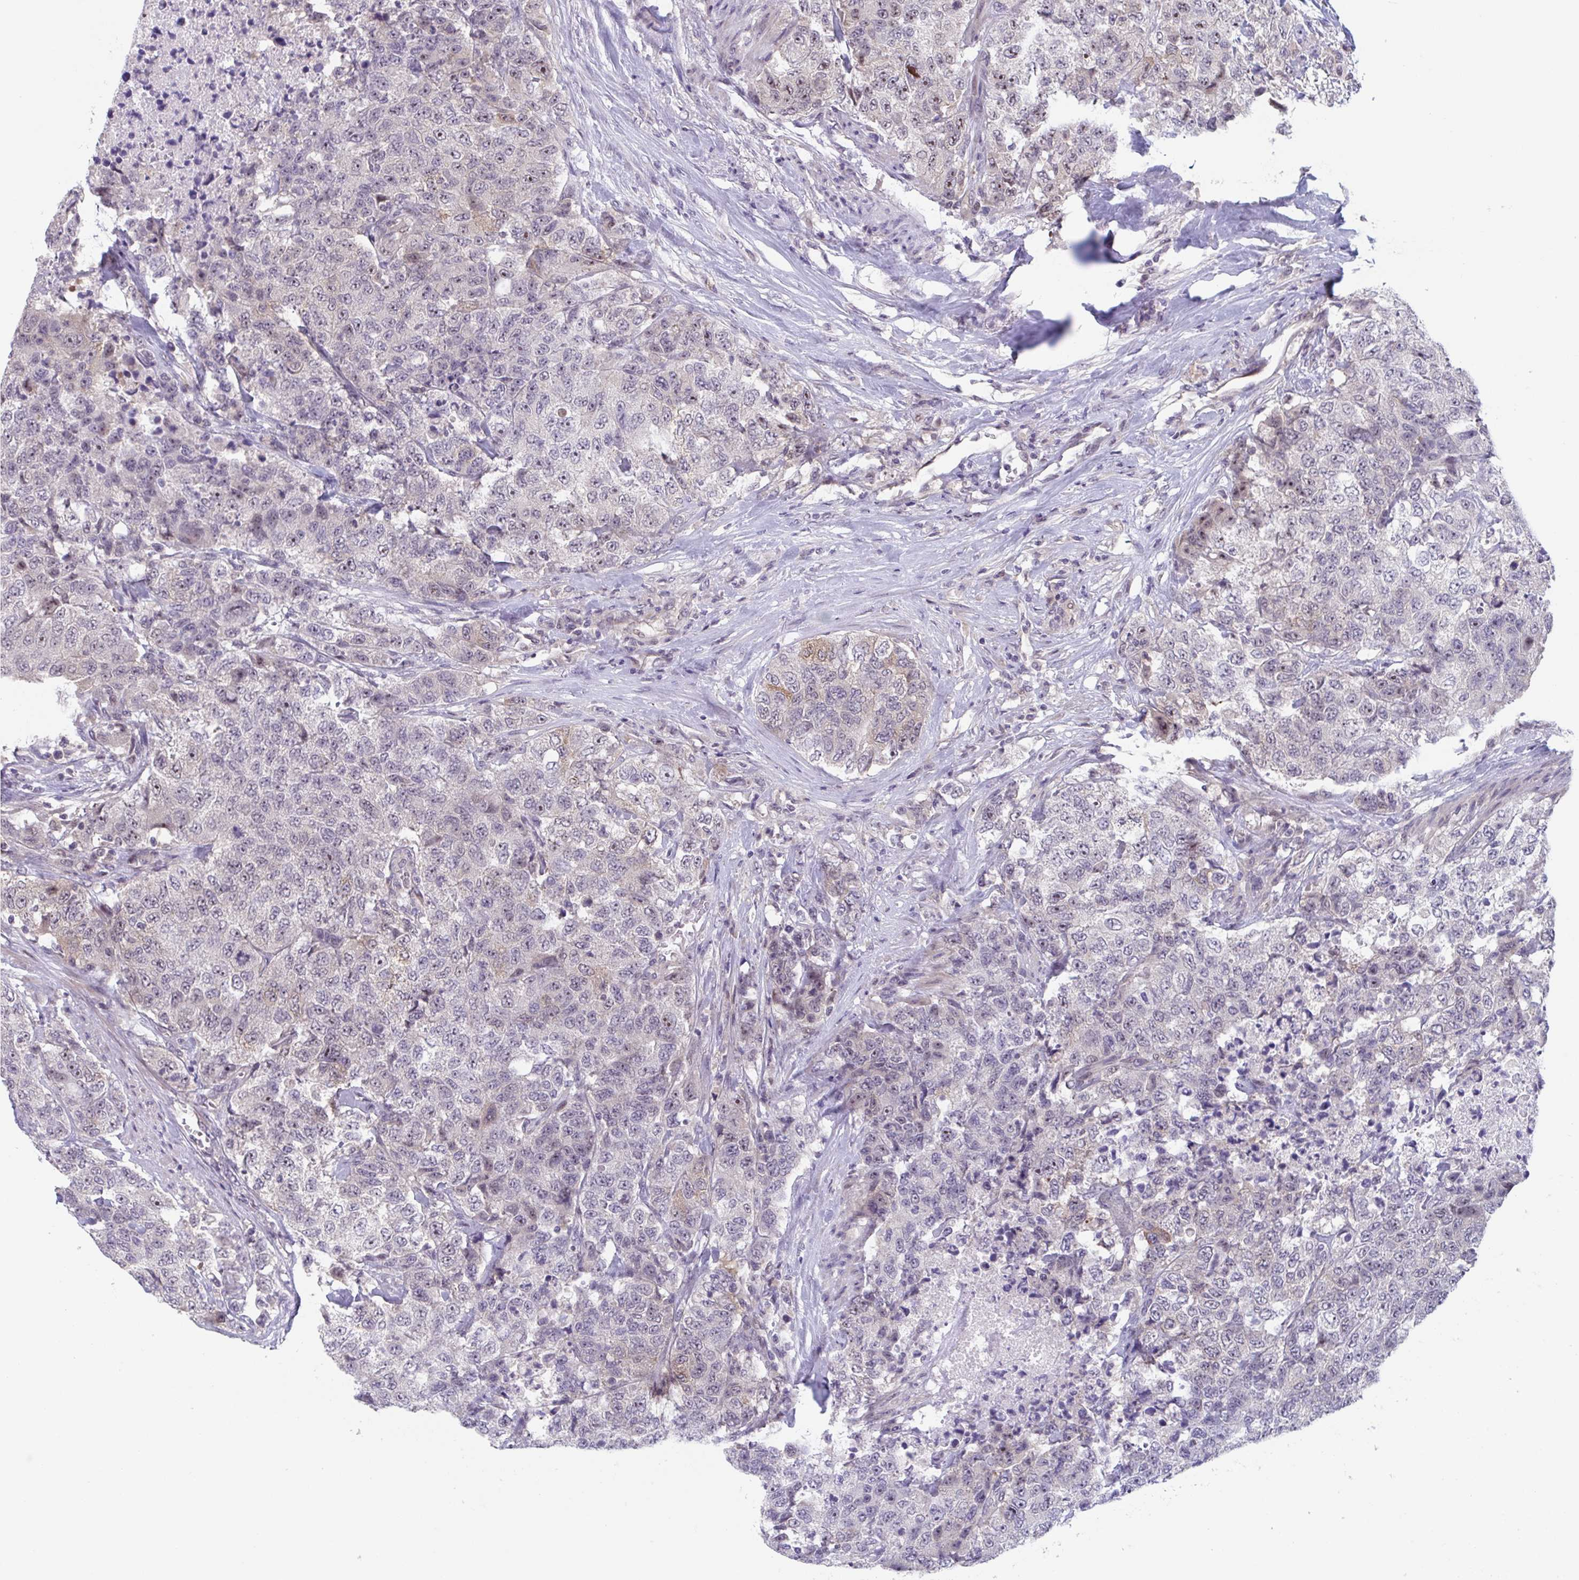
{"staining": {"intensity": "weak", "quantity": "25%-75%", "location": "cytoplasmic/membranous,nuclear"}, "tissue": "urothelial cancer", "cell_type": "Tumor cells", "image_type": "cancer", "snomed": [{"axis": "morphology", "description": "Urothelial carcinoma, High grade"}, {"axis": "topography", "description": "Urinary bladder"}], "caption": "The micrograph exhibits a brown stain indicating the presence of a protein in the cytoplasmic/membranous and nuclear of tumor cells in urothelial cancer. The staining was performed using DAB (3,3'-diaminobenzidine), with brown indicating positive protein expression. Nuclei are stained blue with hematoxylin.", "gene": "RIOK1", "patient": {"sex": "female", "age": 78}}